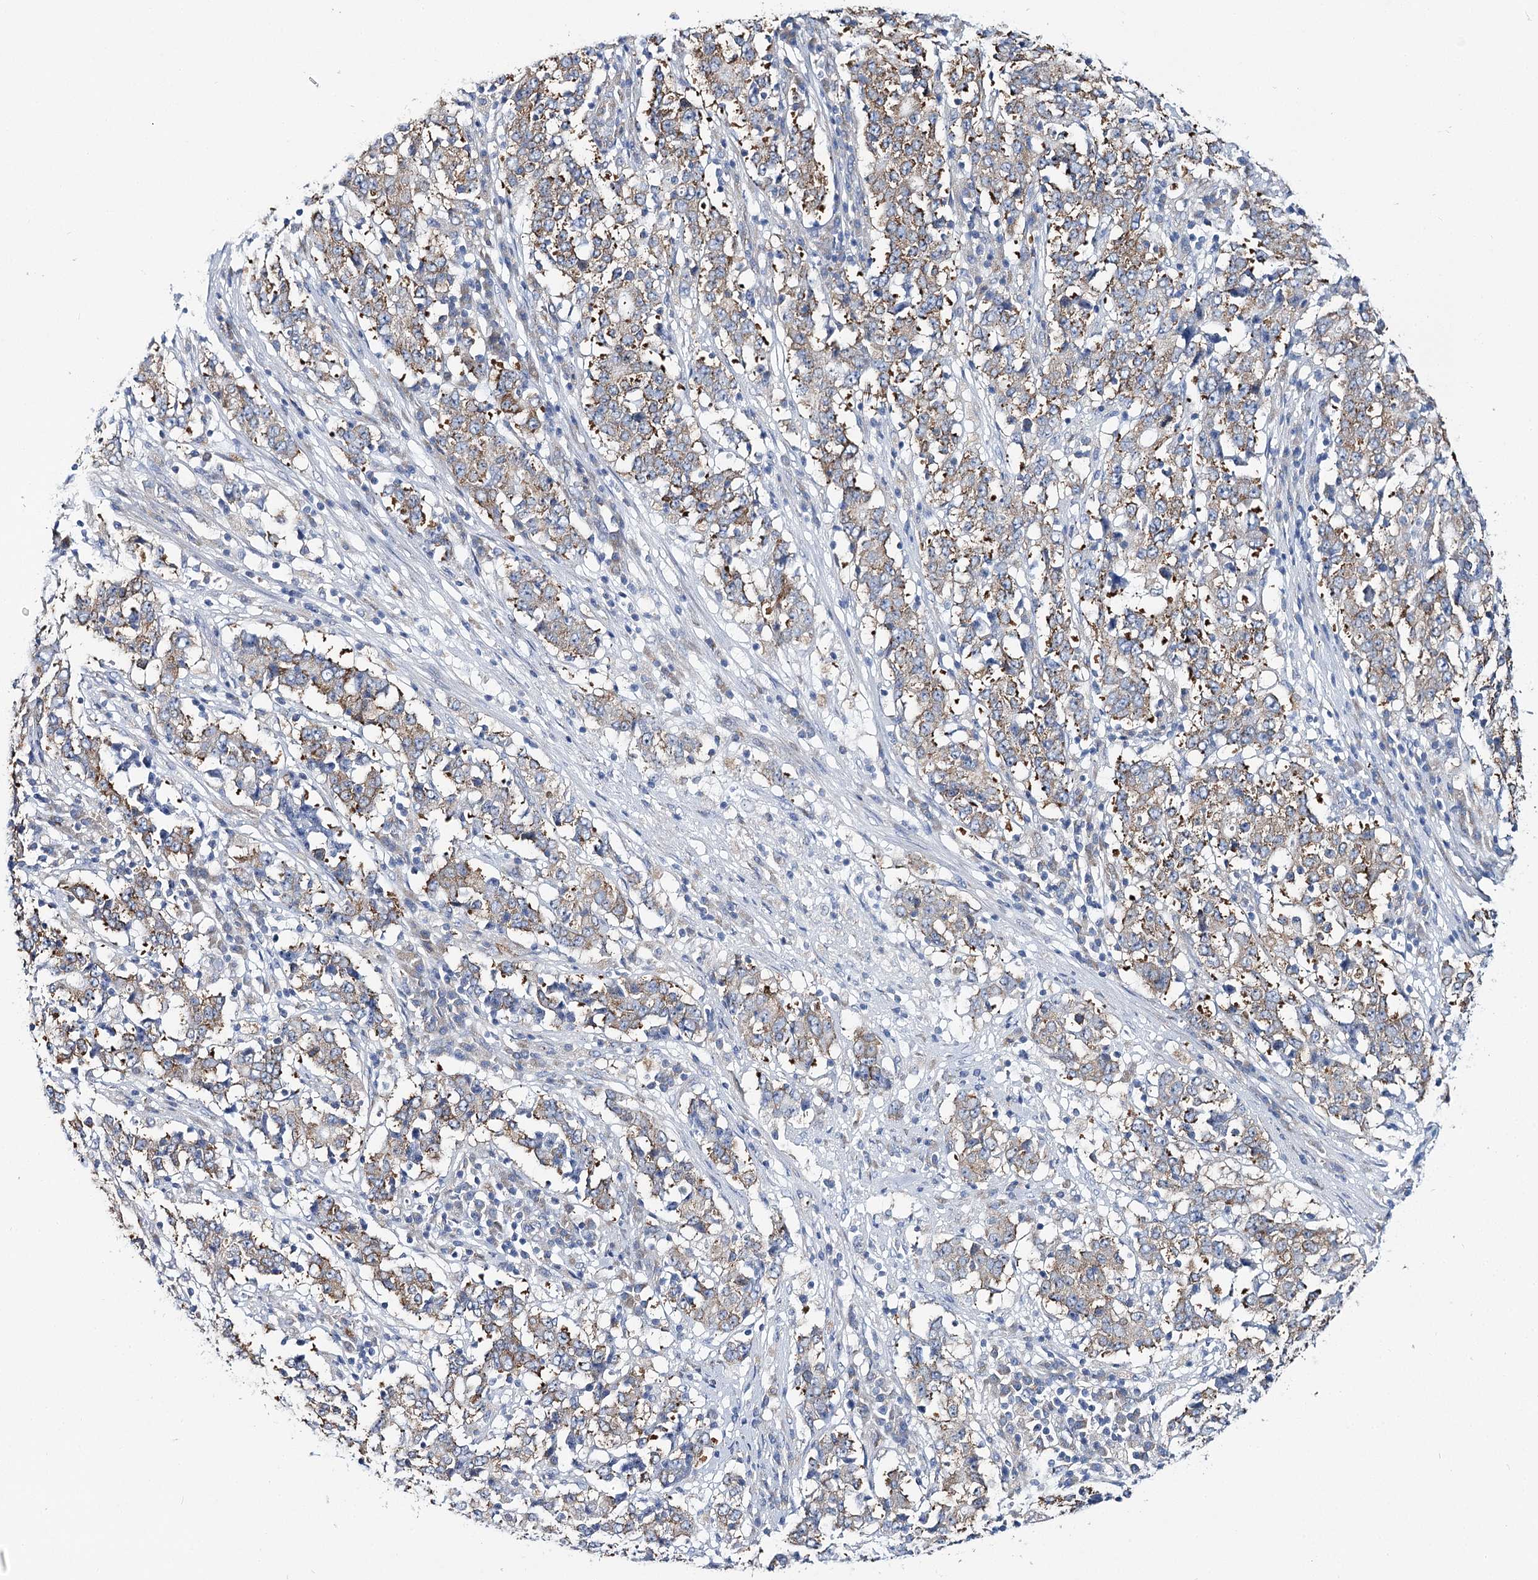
{"staining": {"intensity": "moderate", "quantity": "25%-75%", "location": "cytoplasmic/membranous"}, "tissue": "stomach cancer", "cell_type": "Tumor cells", "image_type": "cancer", "snomed": [{"axis": "morphology", "description": "Adenocarcinoma, NOS"}, {"axis": "topography", "description": "Stomach"}], "caption": "Immunohistochemistry micrograph of neoplastic tissue: human stomach cancer (adenocarcinoma) stained using immunohistochemistry (IHC) displays medium levels of moderate protein expression localized specifically in the cytoplasmic/membranous of tumor cells, appearing as a cytoplasmic/membranous brown color.", "gene": "THUMPD3", "patient": {"sex": "male", "age": 59}}